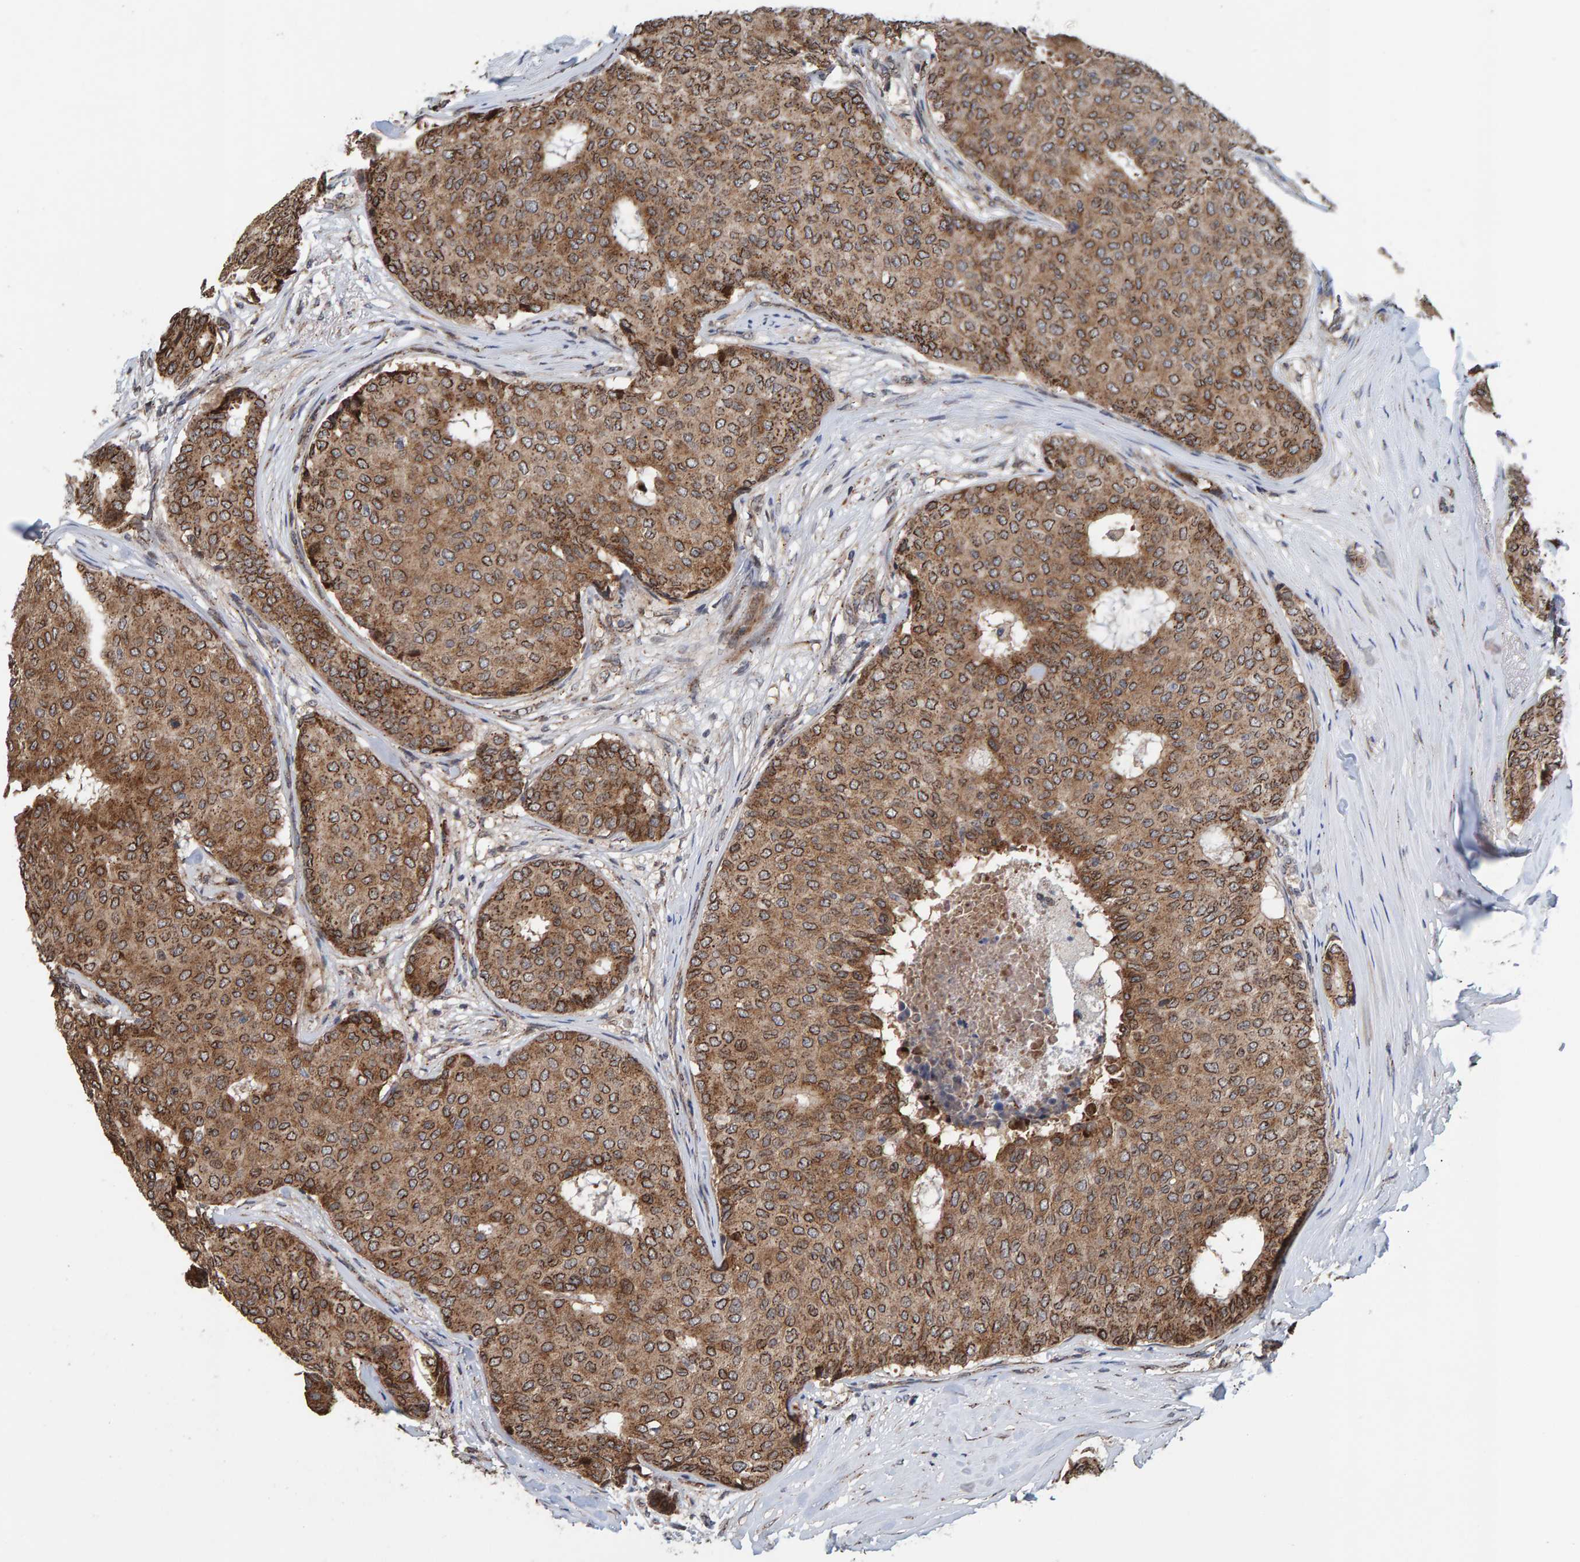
{"staining": {"intensity": "moderate", "quantity": ">75%", "location": "cytoplasmic/membranous"}, "tissue": "breast cancer", "cell_type": "Tumor cells", "image_type": "cancer", "snomed": [{"axis": "morphology", "description": "Duct carcinoma"}, {"axis": "topography", "description": "Breast"}], "caption": "Brown immunohistochemical staining in invasive ductal carcinoma (breast) reveals moderate cytoplasmic/membranous positivity in approximately >75% of tumor cells.", "gene": "CCDC25", "patient": {"sex": "female", "age": 75}}